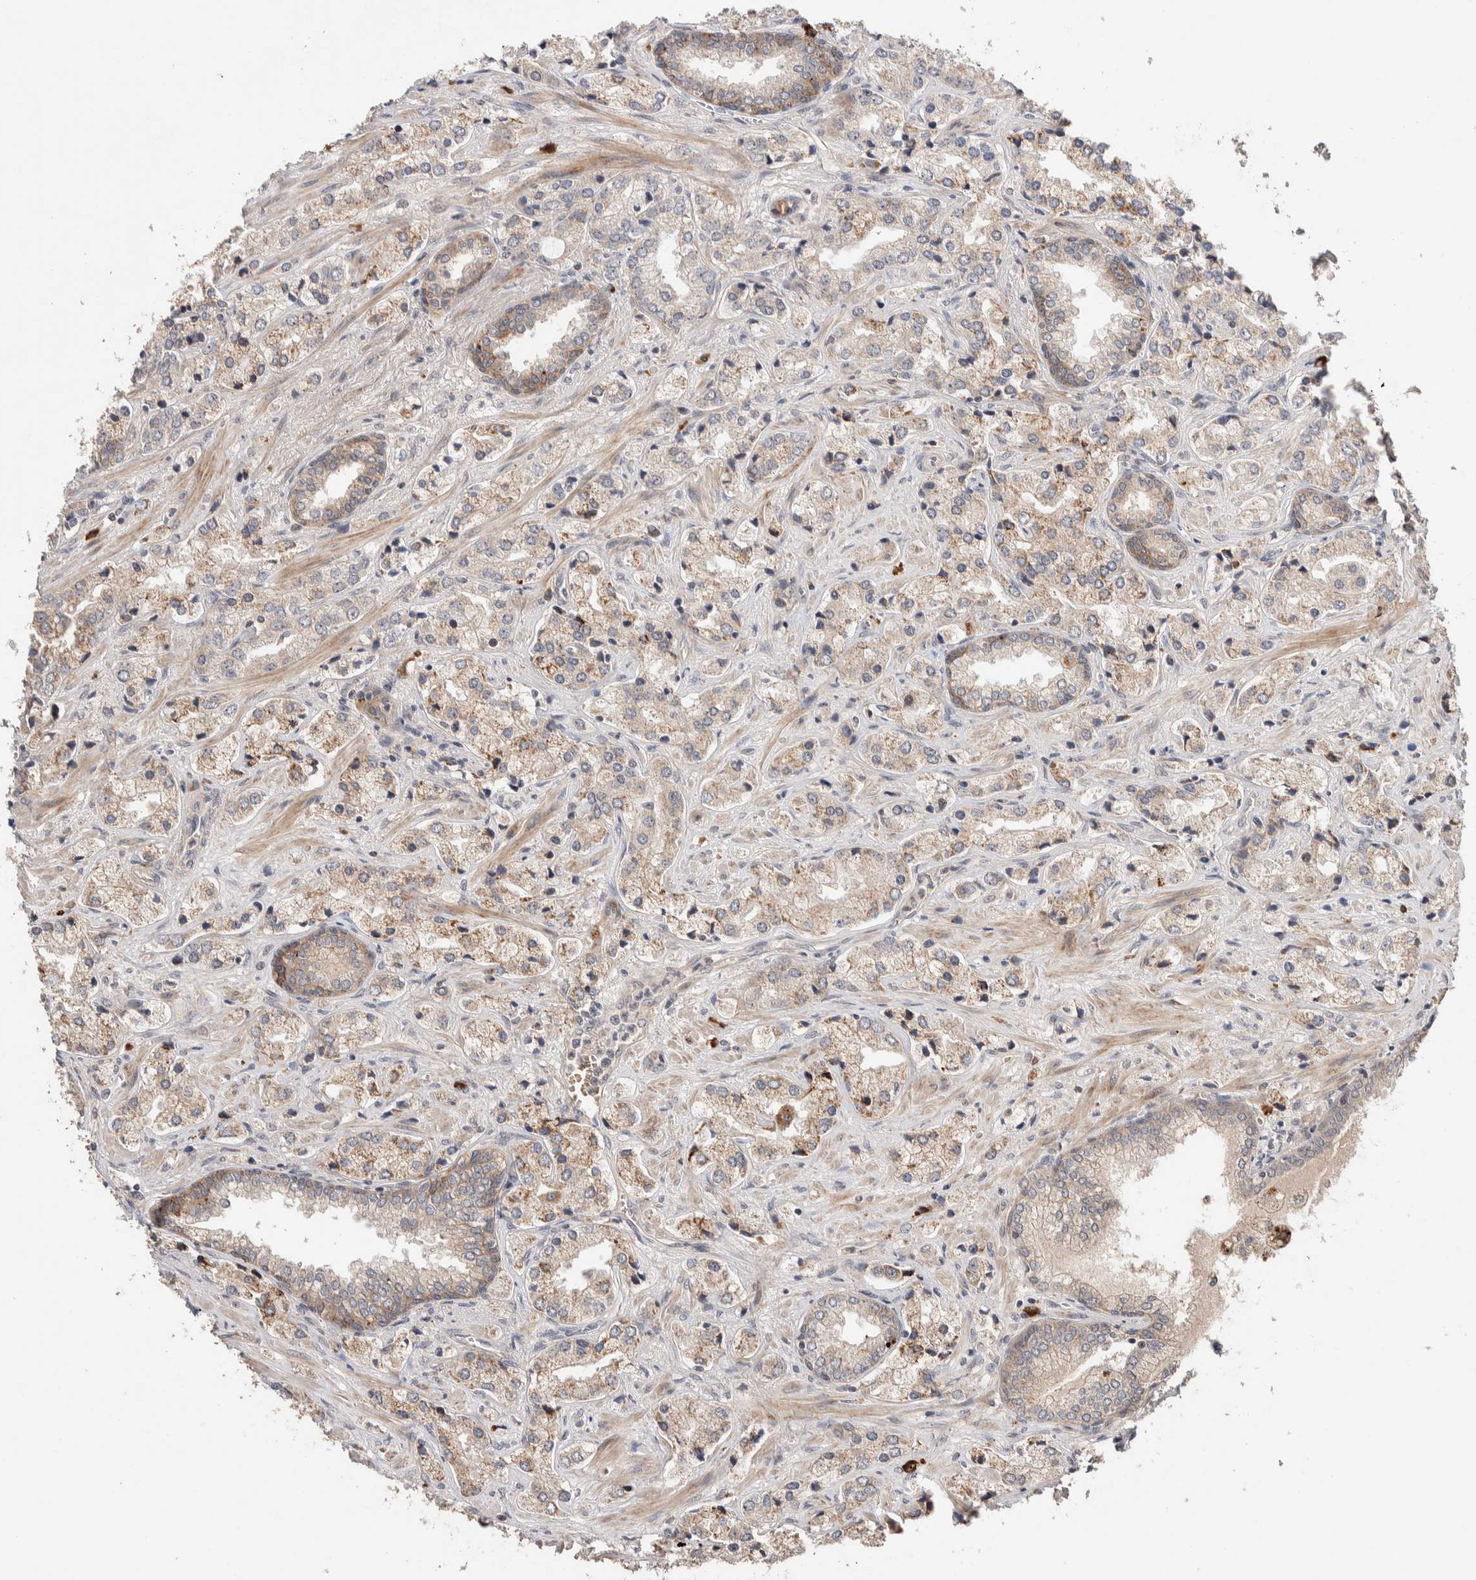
{"staining": {"intensity": "weak", "quantity": "25%-75%", "location": "cytoplasmic/membranous"}, "tissue": "prostate cancer", "cell_type": "Tumor cells", "image_type": "cancer", "snomed": [{"axis": "morphology", "description": "Adenocarcinoma, High grade"}, {"axis": "topography", "description": "Prostate"}], "caption": "Immunohistochemistry photomicrograph of neoplastic tissue: human high-grade adenocarcinoma (prostate) stained using IHC exhibits low levels of weak protein expression localized specifically in the cytoplasmic/membranous of tumor cells, appearing as a cytoplasmic/membranous brown color.", "gene": "CASK", "patient": {"sex": "male", "age": 66}}